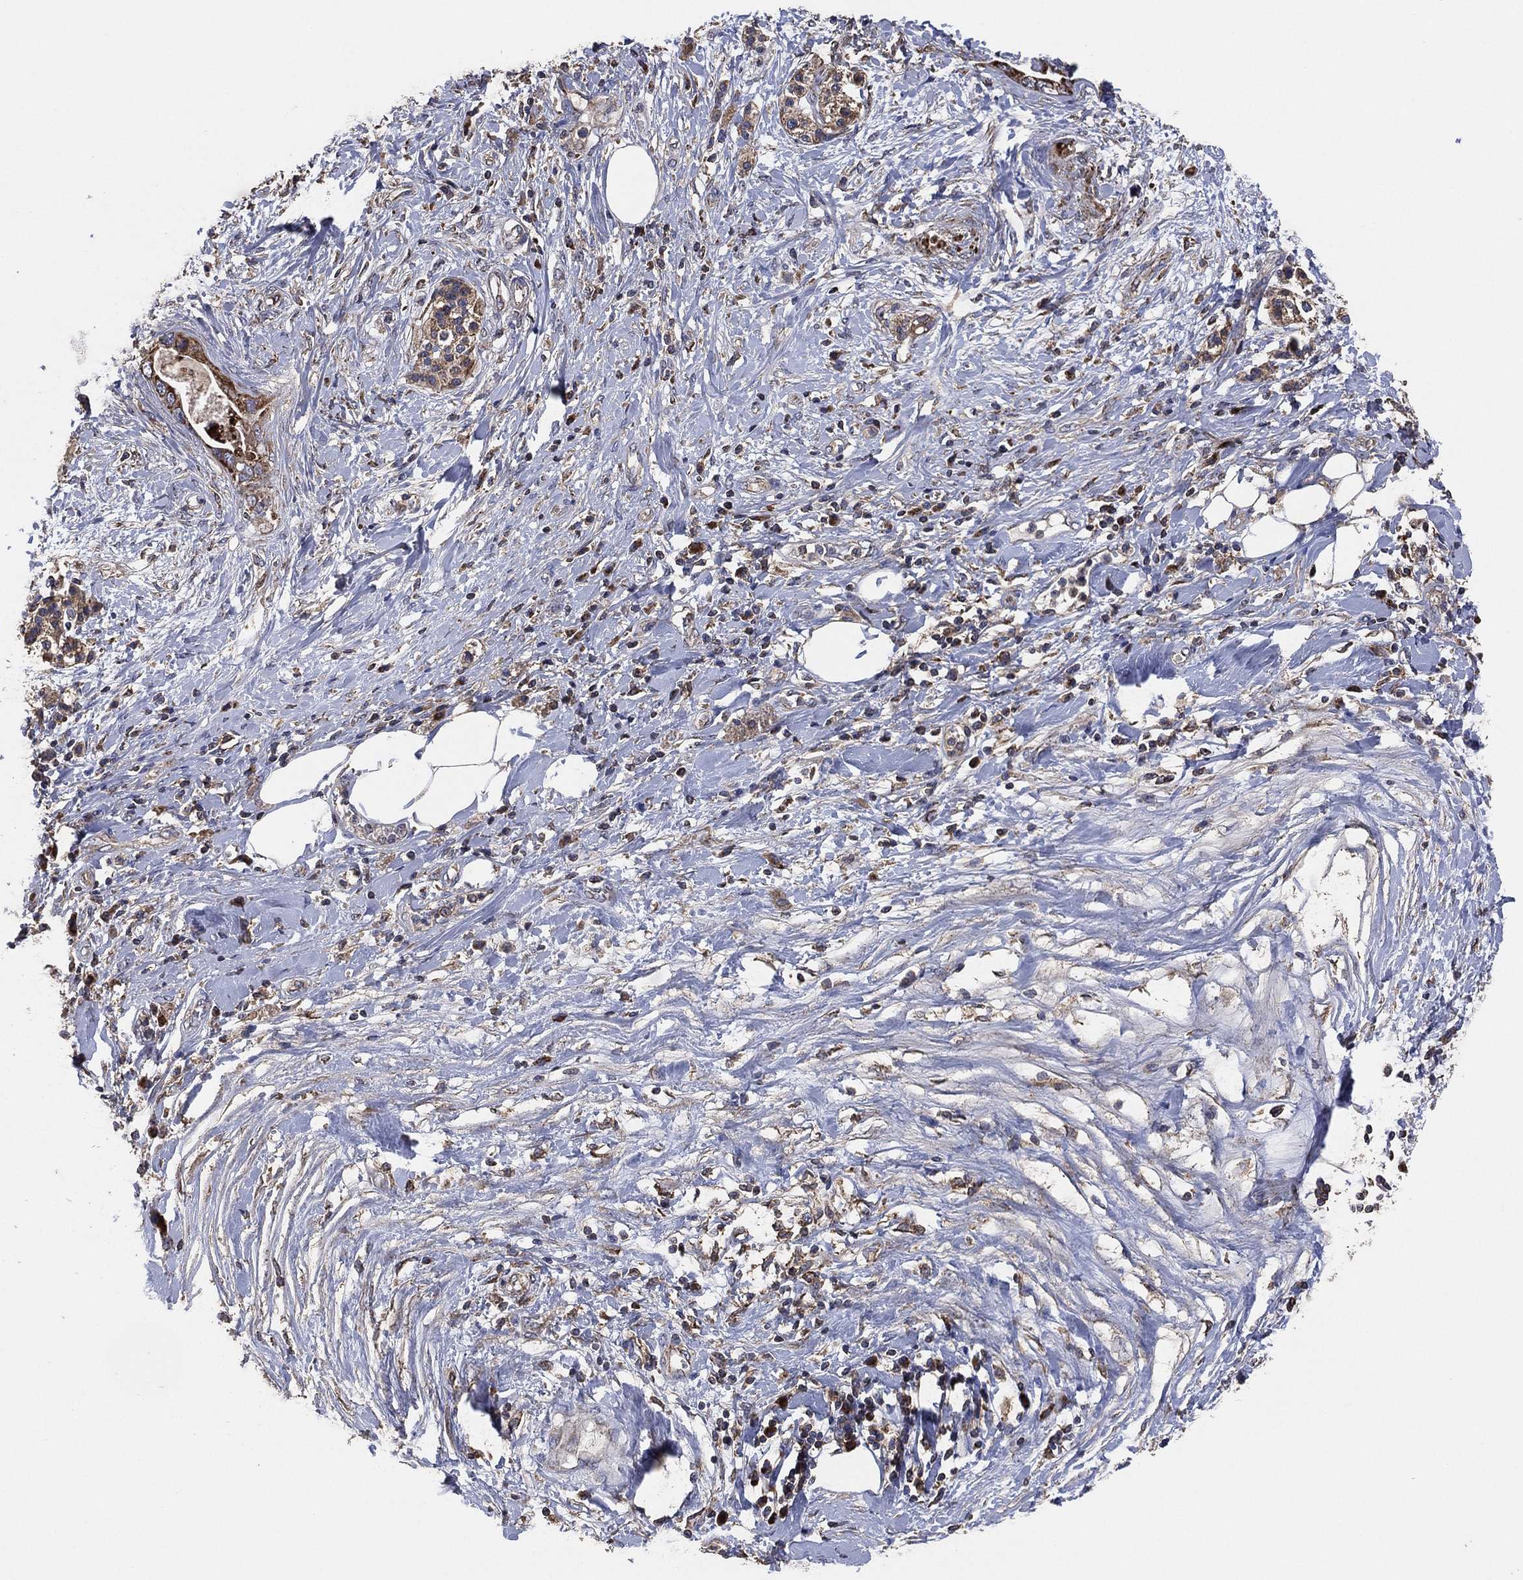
{"staining": {"intensity": "moderate", "quantity": "25%-75%", "location": "cytoplasmic/membranous"}, "tissue": "pancreatic cancer", "cell_type": "Tumor cells", "image_type": "cancer", "snomed": [{"axis": "morphology", "description": "Adenocarcinoma, NOS"}, {"axis": "topography", "description": "Pancreas"}], "caption": "Pancreatic adenocarcinoma stained for a protein (brown) shows moderate cytoplasmic/membranous positive positivity in about 25%-75% of tumor cells.", "gene": "LIMD1", "patient": {"sex": "female", "age": 56}}